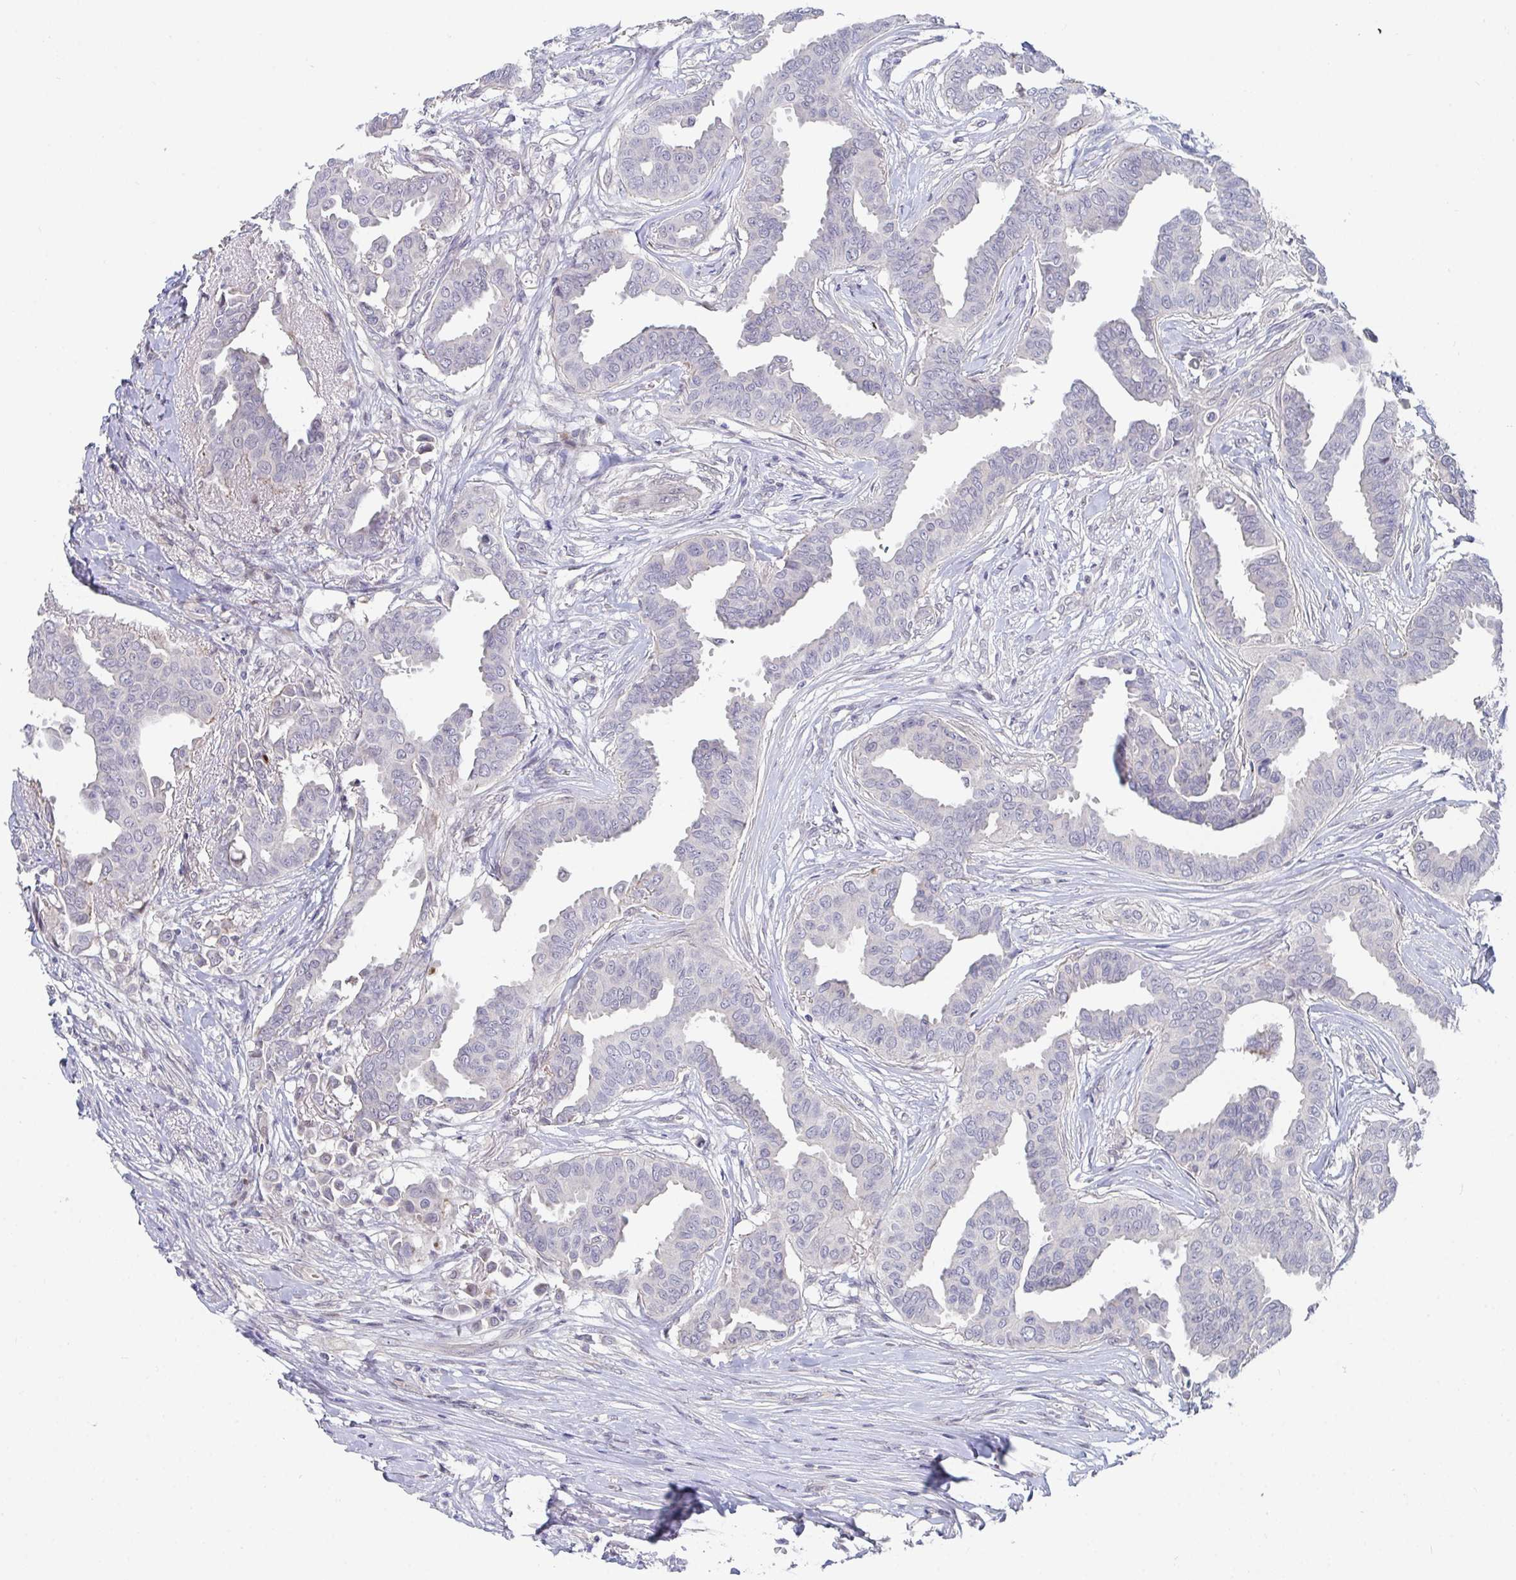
{"staining": {"intensity": "negative", "quantity": "none", "location": "none"}, "tissue": "breast cancer", "cell_type": "Tumor cells", "image_type": "cancer", "snomed": [{"axis": "morphology", "description": "Duct carcinoma"}, {"axis": "topography", "description": "Breast"}], "caption": "Breast infiltrating ductal carcinoma stained for a protein using IHC demonstrates no positivity tumor cells.", "gene": "FAM156B", "patient": {"sex": "female", "age": 45}}